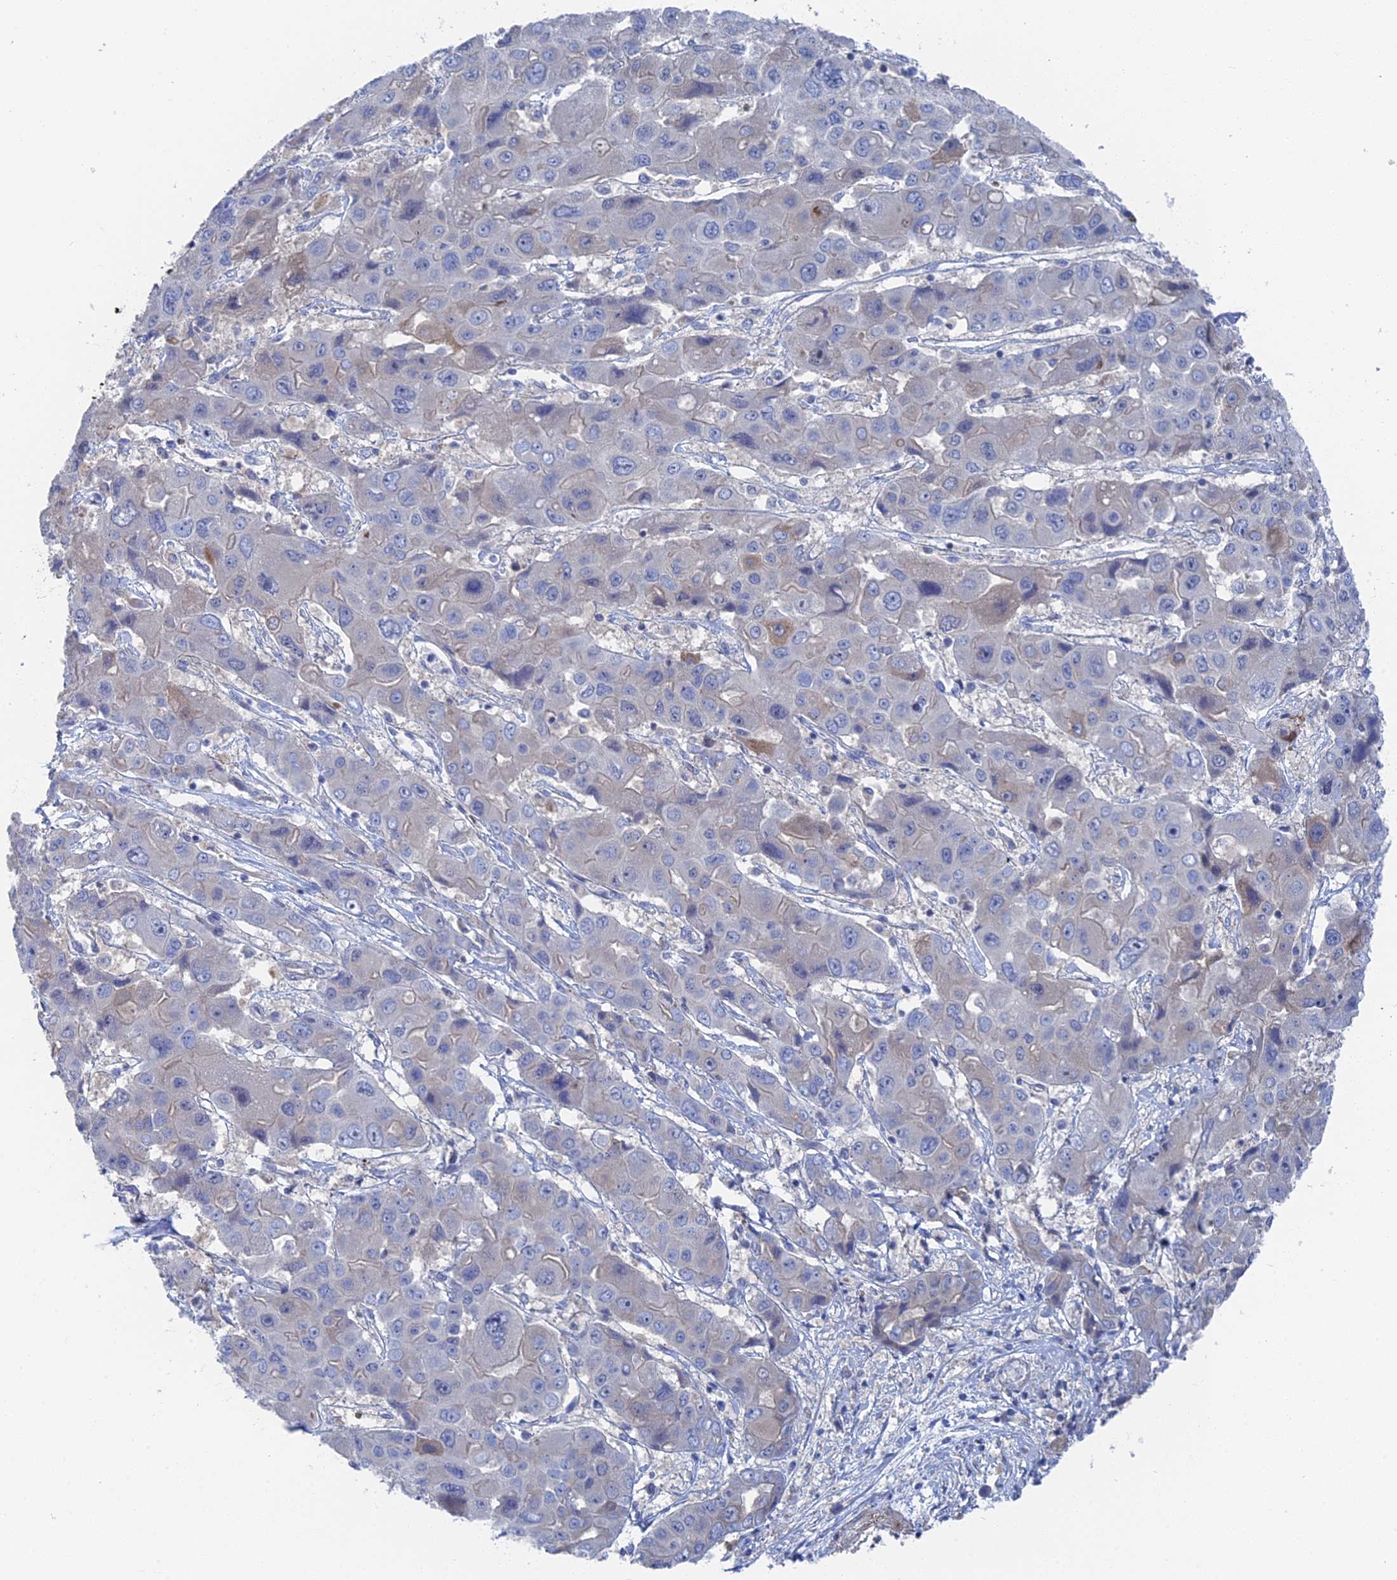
{"staining": {"intensity": "negative", "quantity": "none", "location": "none"}, "tissue": "liver cancer", "cell_type": "Tumor cells", "image_type": "cancer", "snomed": [{"axis": "morphology", "description": "Cholangiocarcinoma"}, {"axis": "topography", "description": "Liver"}], "caption": "IHC histopathology image of human cholangiocarcinoma (liver) stained for a protein (brown), which demonstrates no positivity in tumor cells. (DAB (3,3'-diaminobenzidine) immunohistochemistry with hematoxylin counter stain).", "gene": "MTHFSD", "patient": {"sex": "male", "age": 67}}